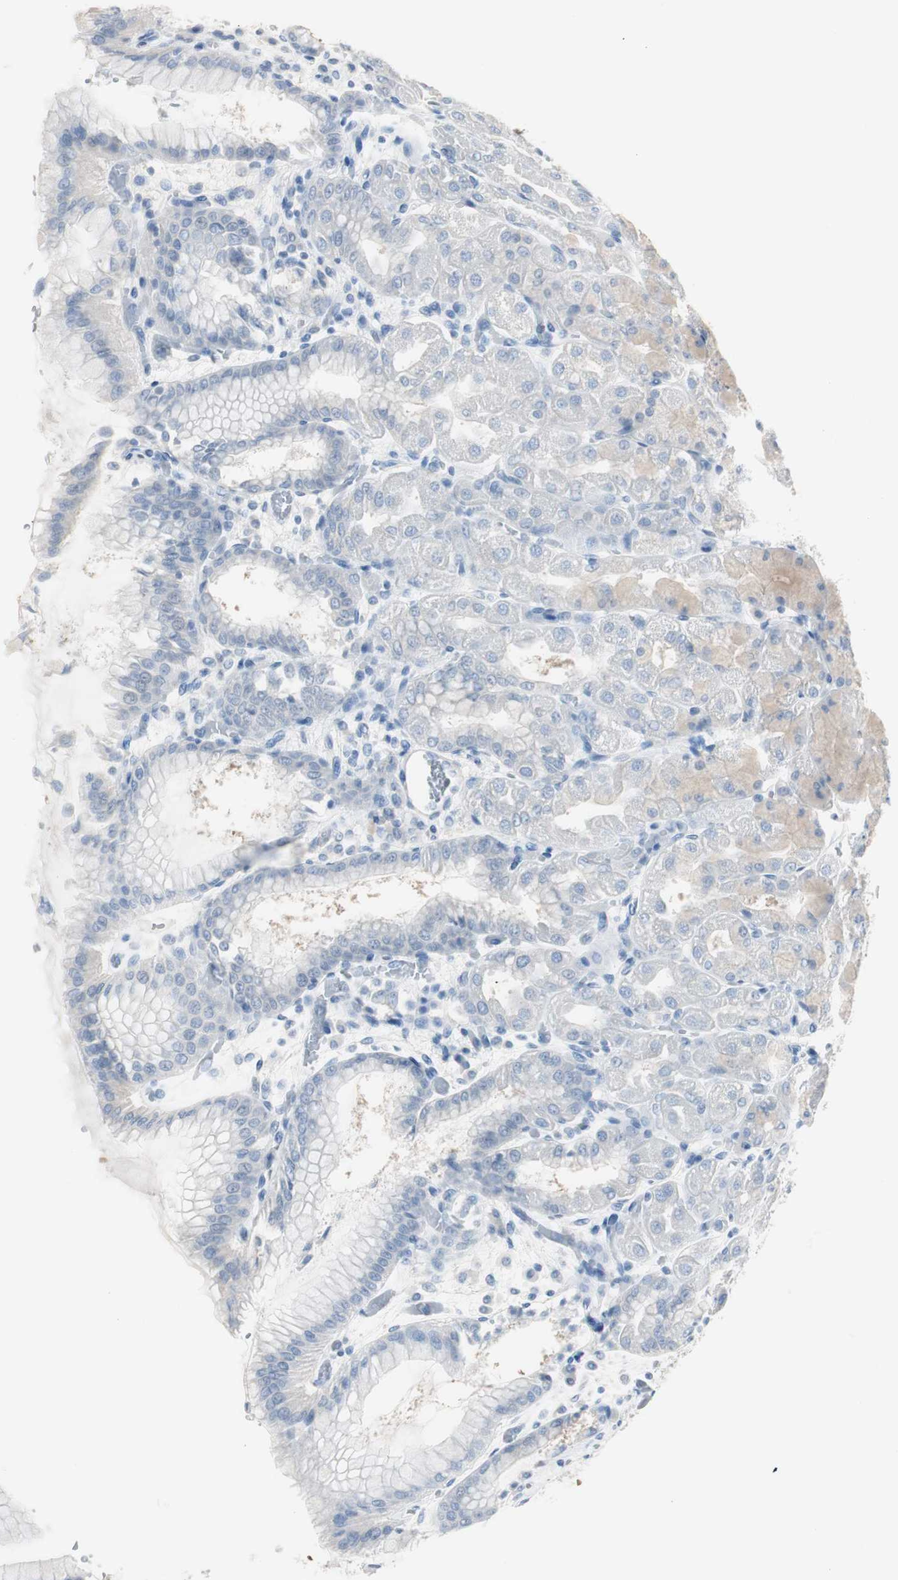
{"staining": {"intensity": "weak", "quantity": "25%-75%", "location": "cytoplasmic/membranous"}, "tissue": "stomach", "cell_type": "Glandular cells", "image_type": "normal", "snomed": [{"axis": "morphology", "description": "Normal tissue, NOS"}, {"axis": "topography", "description": "Stomach, upper"}], "caption": "Benign stomach displays weak cytoplasmic/membranous positivity in about 25%-75% of glandular cells, visualized by immunohistochemistry.", "gene": "S100A7A", "patient": {"sex": "female", "age": 56}}